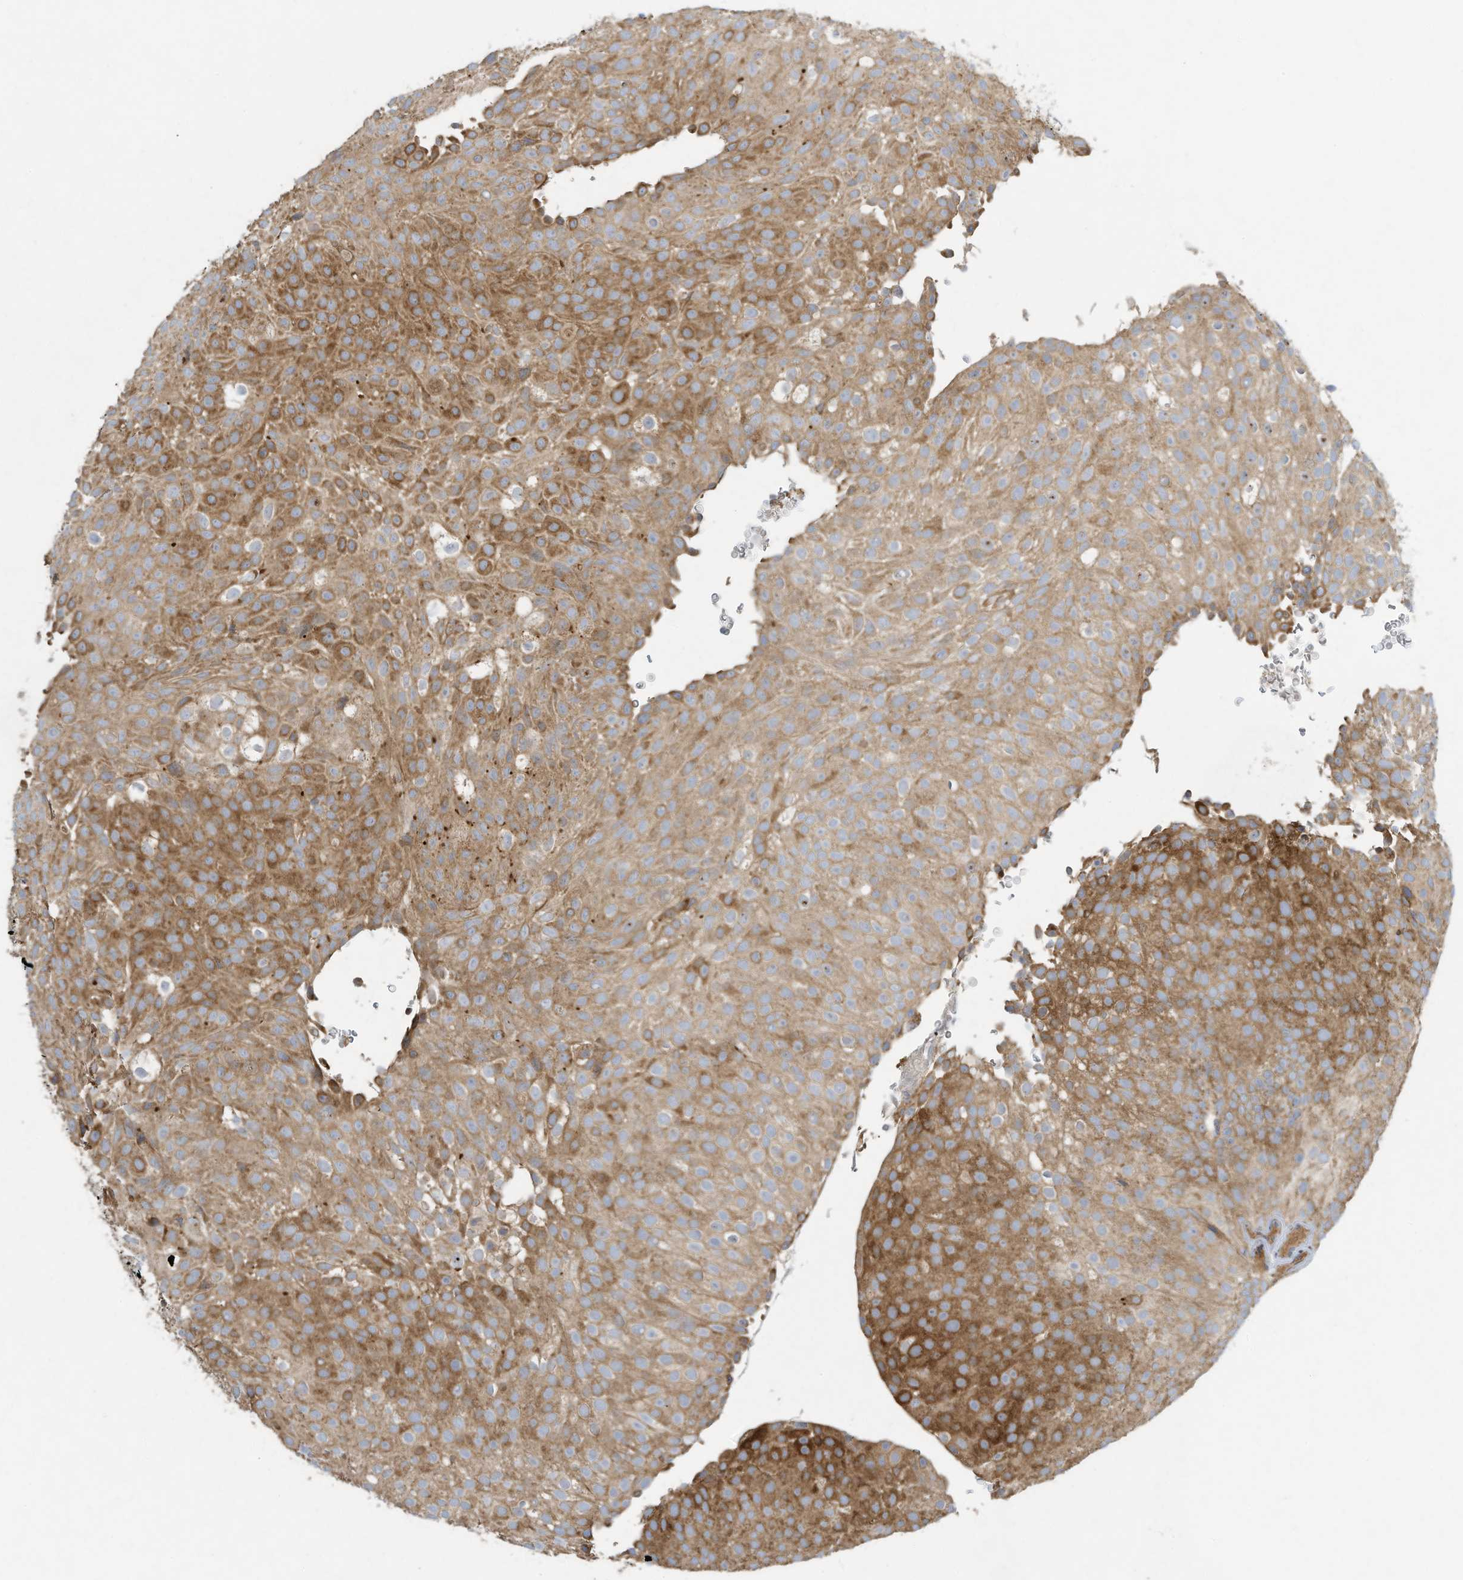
{"staining": {"intensity": "moderate", "quantity": ">75%", "location": "cytoplasmic/membranous"}, "tissue": "urothelial cancer", "cell_type": "Tumor cells", "image_type": "cancer", "snomed": [{"axis": "morphology", "description": "Urothelial carcinoma, Low grade"}, {"axis": "topography", "description": "Urinary bladder"}], "caption": "Protein expression analysis of urothelial carcinoma (low-grade) displays moderate cytoplasmic/membranous expression in about >75% of tumor cells.", "gene": "SYNJ2", "patient": {"sex": "male", "age": 78}}